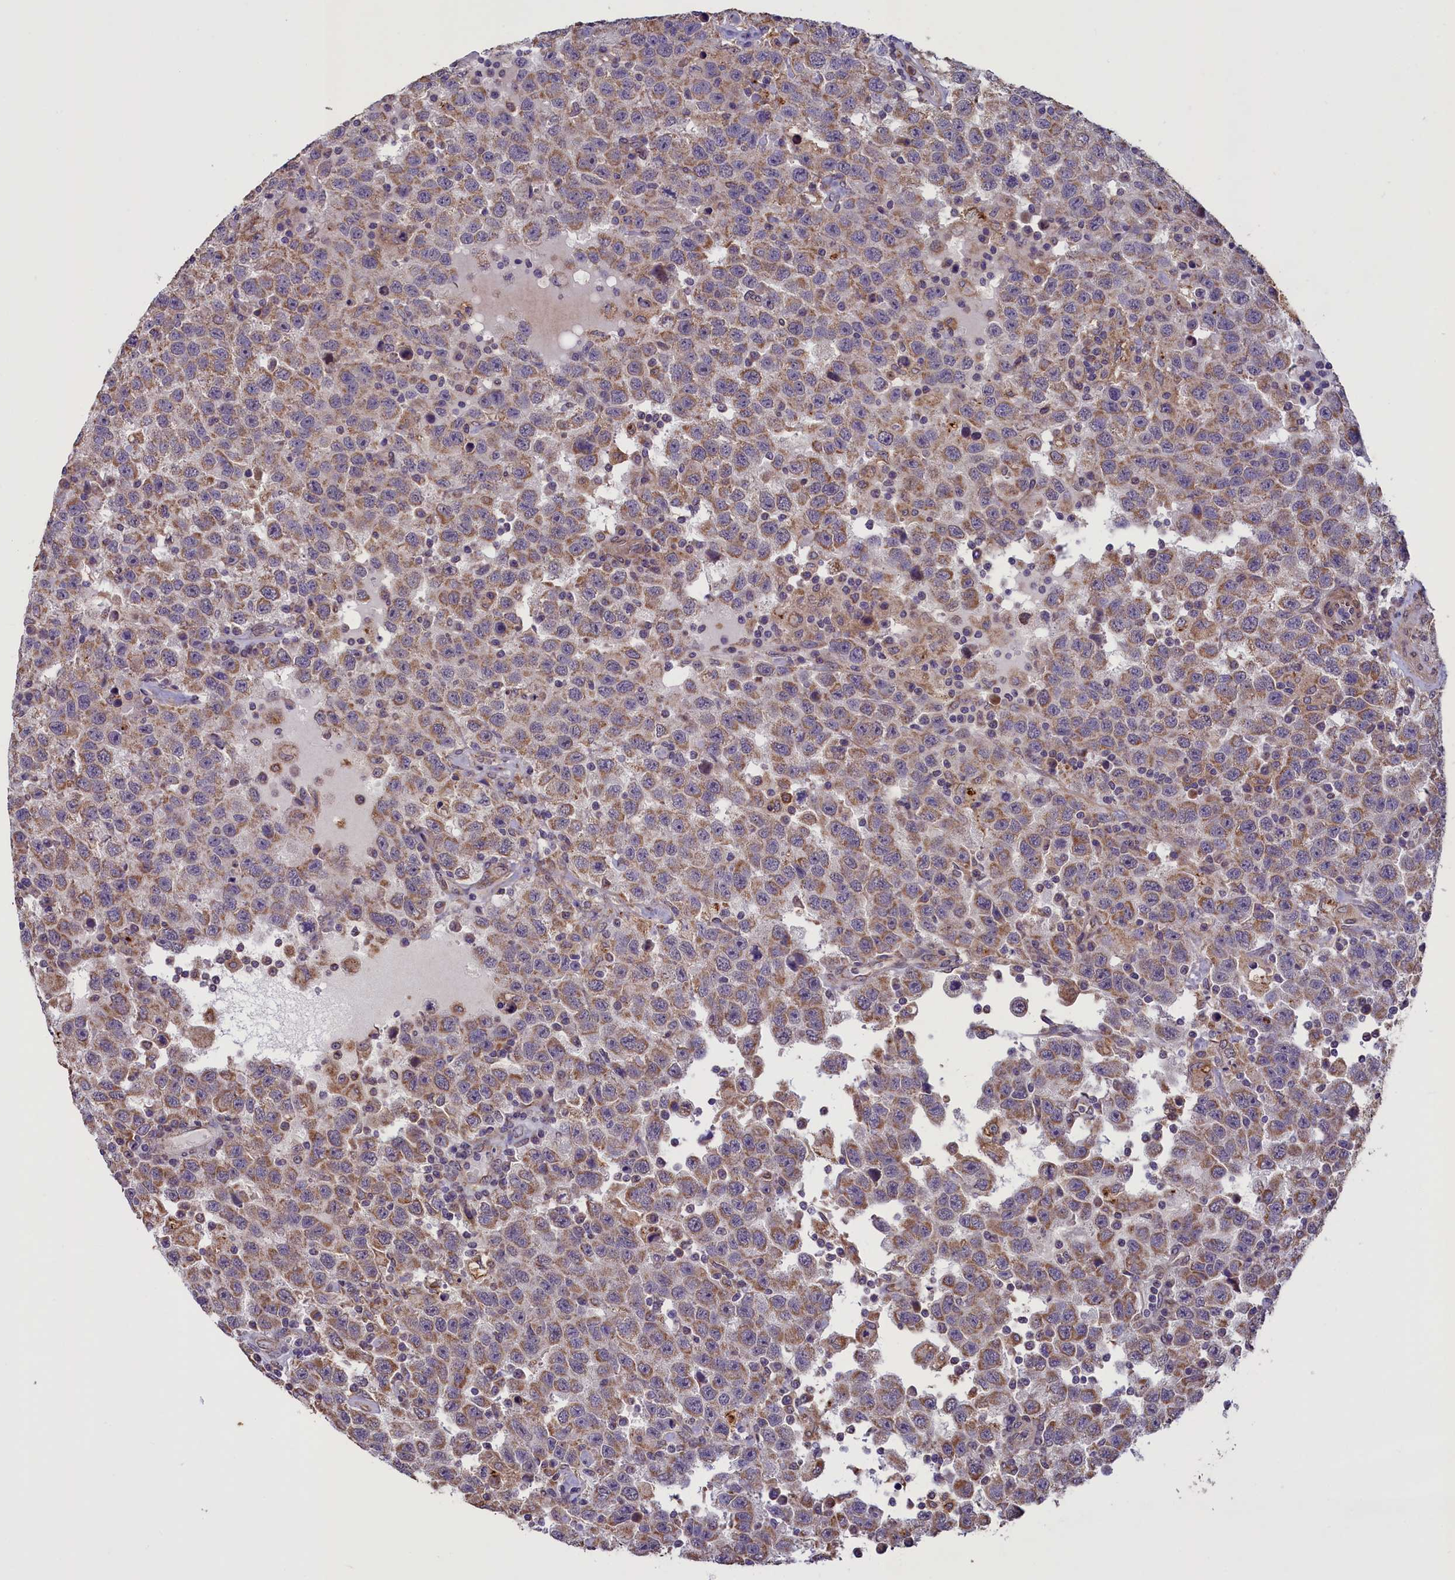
{"staining": {"intensity": "moderate", "quantity": ">75%", "location": "cytoplasmic/membranous"}, "tissue": "testis cancer", "cell_type": "Tumor cells", "image_type": "cancer", "snomed": [{"axis": "morphology", "description": "Seminoma, NOS"}, {"axis": "topography", "description": "Testis"}], "caption": "A brown stain shows moderate cytoplasmic/membranous positivity of a protein in human seminoma (testis) tumor cells. The protein of interest is shown in brown color, while the nuclei are stained blue.", "gene": "ACAD8", "patient": {"sex": "male", "age": 41}}